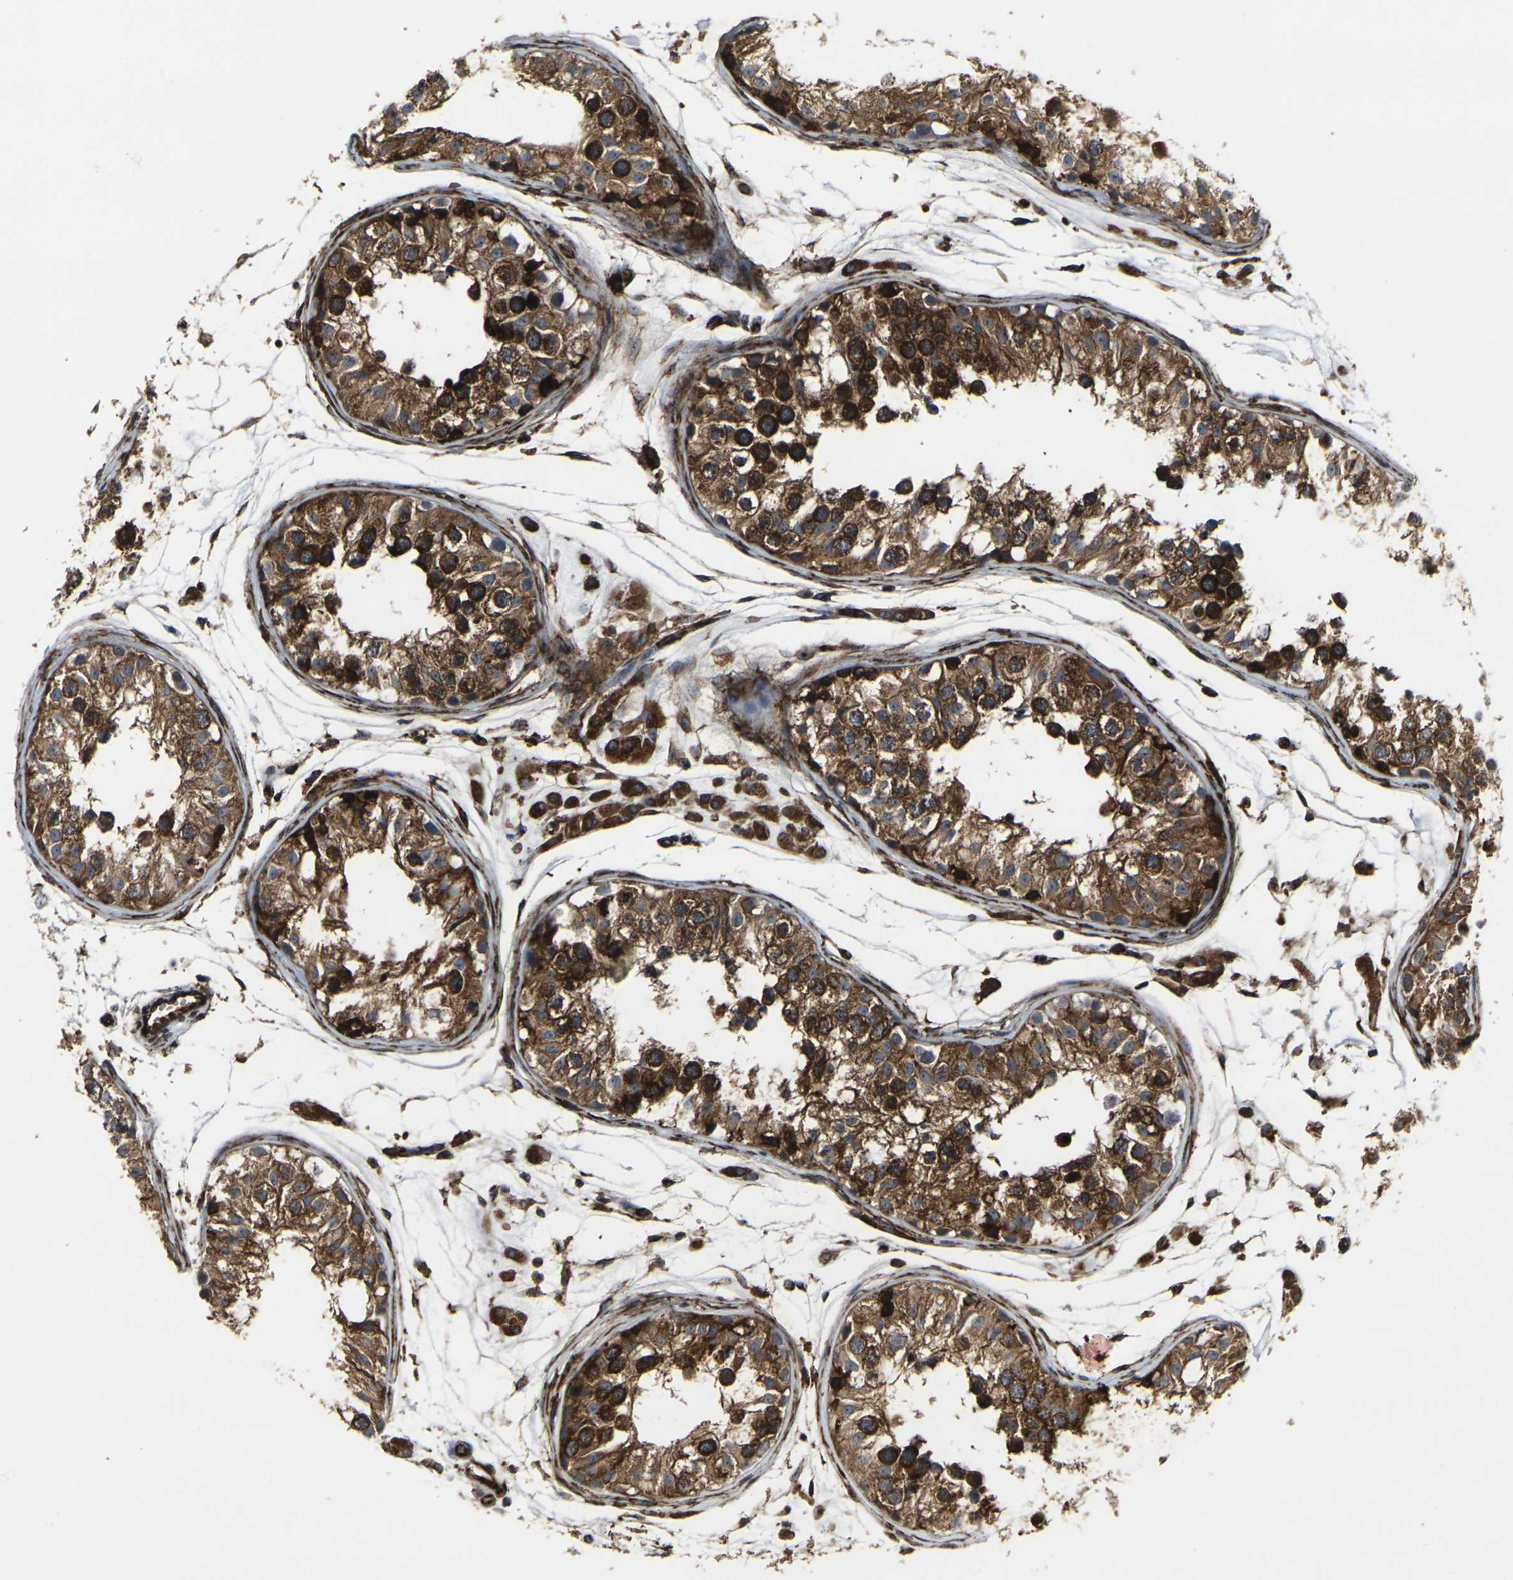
{"staining": {"intensity": "strong", "quantity": ">75%", "location": "cytoplasmic/membranous"}, "tissue": "testis", "cell_type": "Cells in seminiferous ducts", "image_type": "normal", "snomed": [{"axis": "morphology", "description": "Normal tissue, NOS"}, {"axis": "morphology", "description": "Adenocarcinoma, metastatic, NOS"}, {"axis": "topography", "description": "Testis"}], "caption": "Testis stained with DAB (3,3'-diaminobenzidine) IHC exhibits high levels of strong cytoplasmic/membranous expression in approximately >75% of cells in seminiferous ducts. The protein of interest is shown in brown color, while the nuclei are stained blue.", "gene": "MARCHF2", "patient": {"sex": "male", "age": 26}}